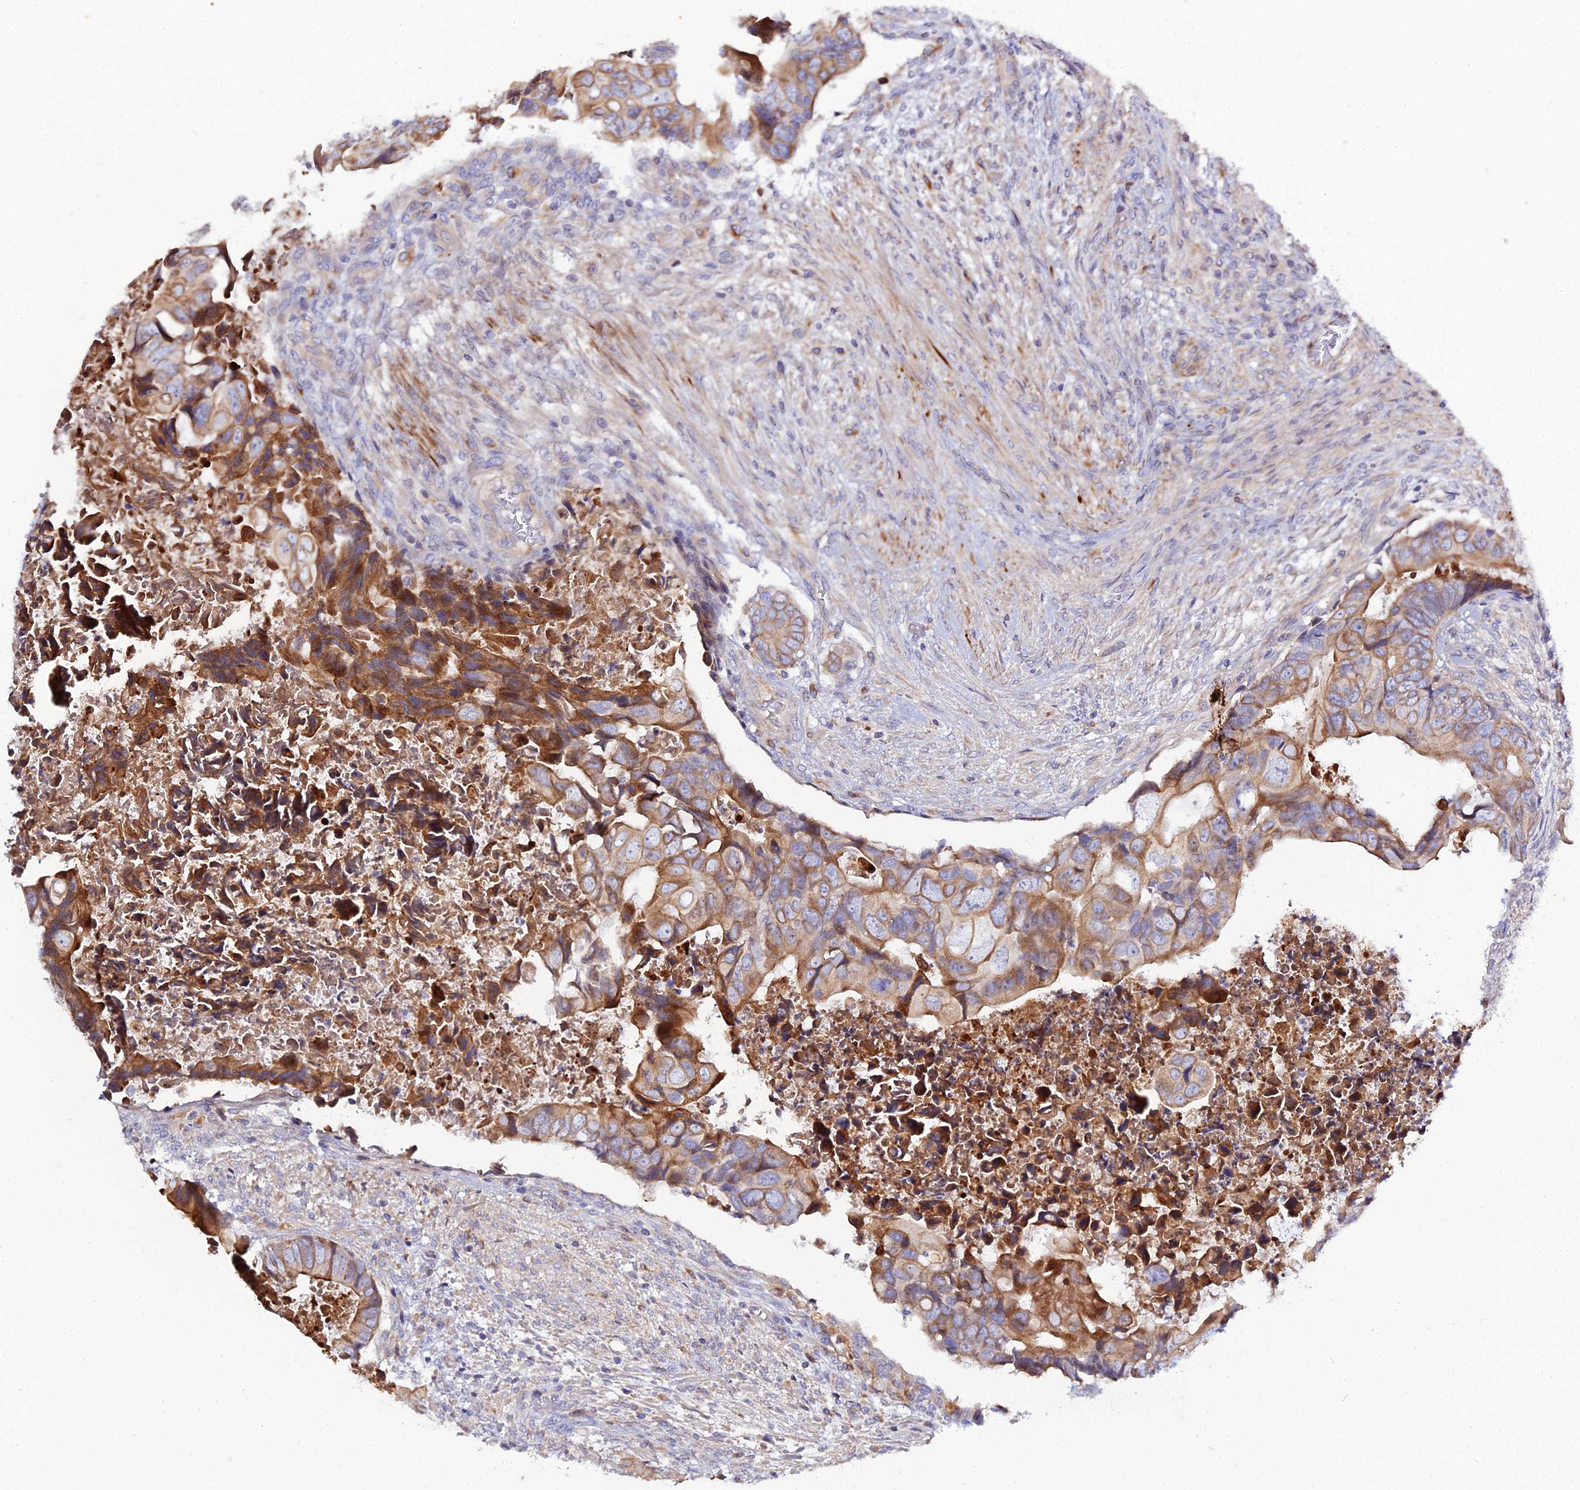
{"staining": {"intensity": "weak", "quantity": "25%-75%", "location": "cytoplasmic/membranous"}, "tissue": "colorectal cancer", "cell_type": "Tumor cells", "image_type": "cancer", "snomed": [{"axis": "morphology", "description": "Adenocarcinoma, NOS"}, {"axis": "topography", "description": "Rectum"}], "caption": "Tumor cells display weak cytoplasmic/membranous positivity in approximately 25%-75% of cells in colorectal cancer.", "gene": "ARL6IP1", "patient": {"sex": "female", "age": 78}}